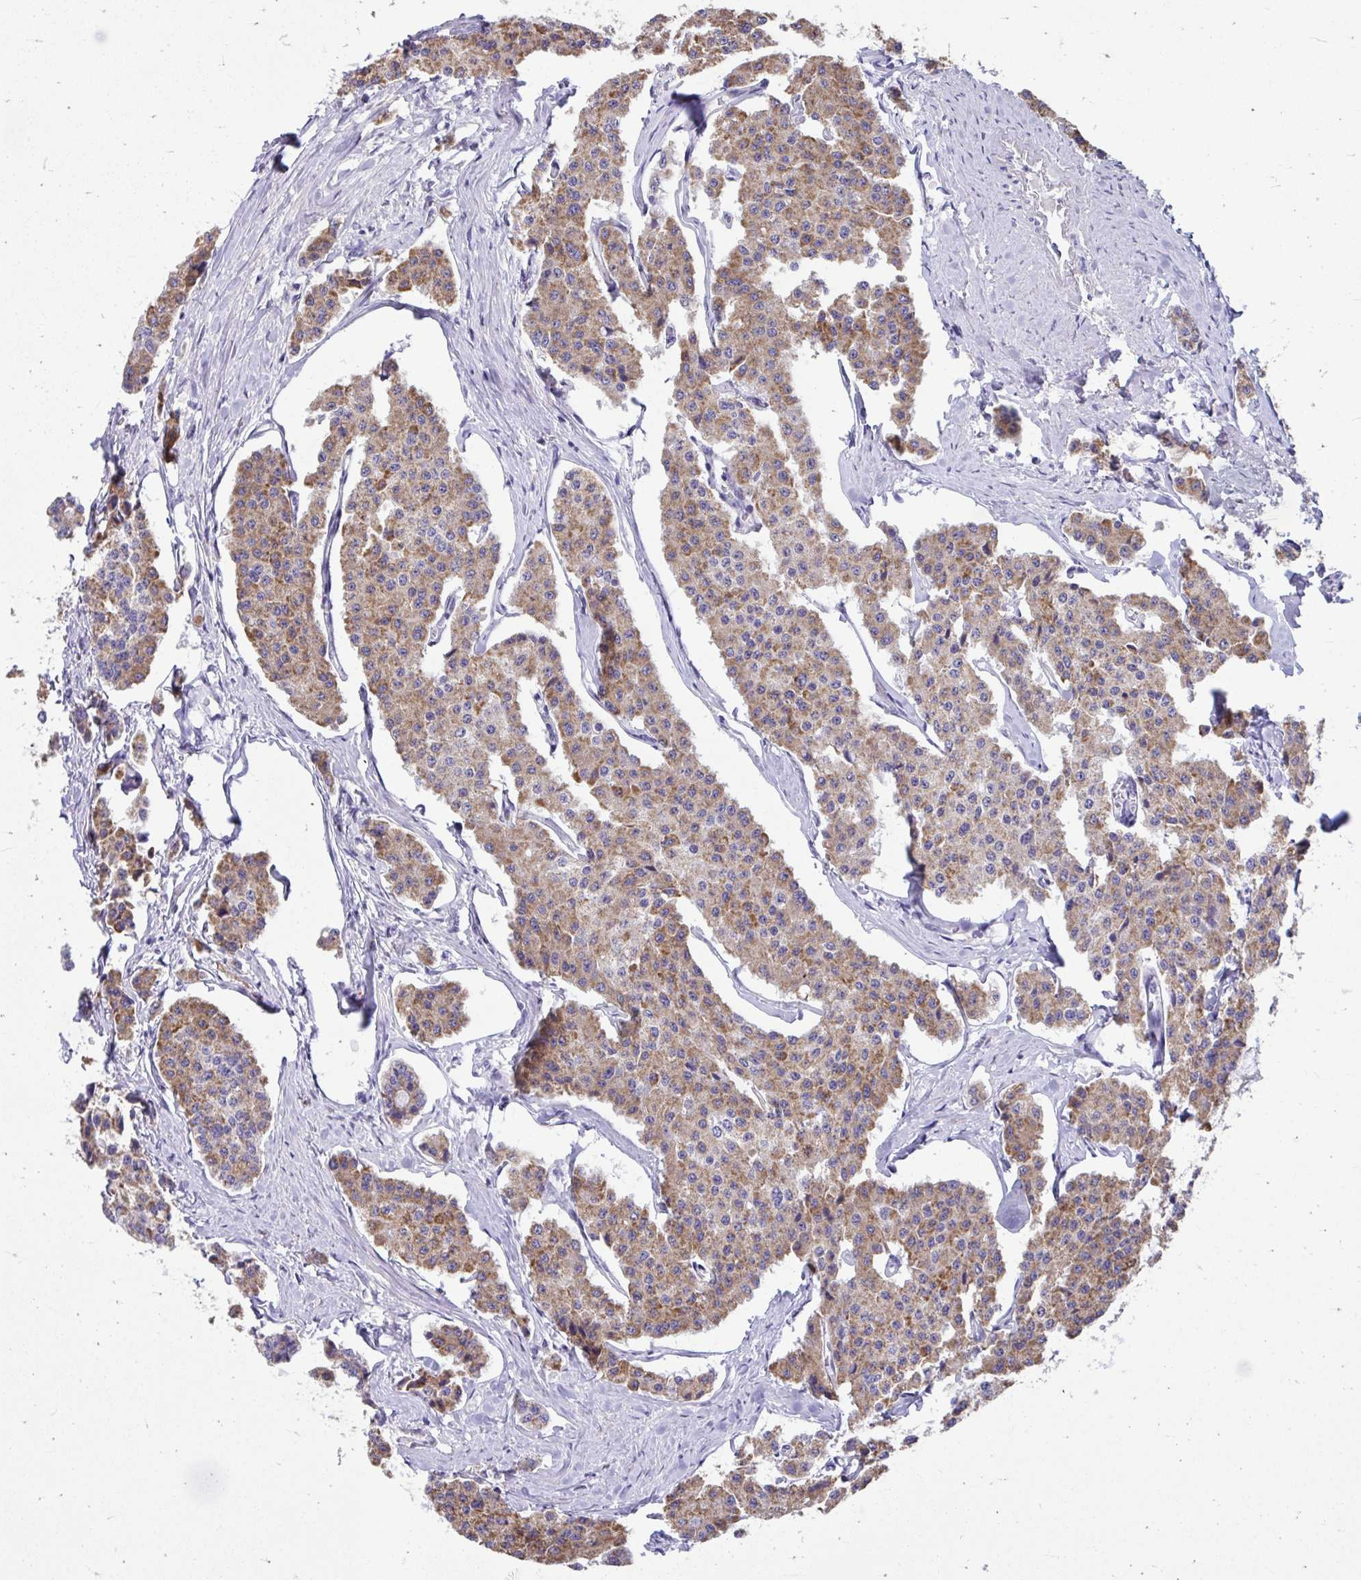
{"staining": {"intensity": "moderate", "quantity": ">75%", "location": "cytoplasmic/membranous"}, "tissue": "carcinoid", "cell_type": "Tumor cells", "image_type": "cancer", "snomed": [{"axis": "morphology", "description": "Carcinoid, malignant, NOS"}, {"axis": "topography", "description": "Small intestine"}], "caption": "Protein staining of carcinoid (malignant) tissue displays moderate cytoplasmic/membranous expression in approximately >75% of tumor cells. The protein is stained brown, and the nuclei are stained in blue (DAB IHC with brightfield microscopy, high magnification).", "gene": "LINGO4", "patient": {"sex": "female", "age": 65}}